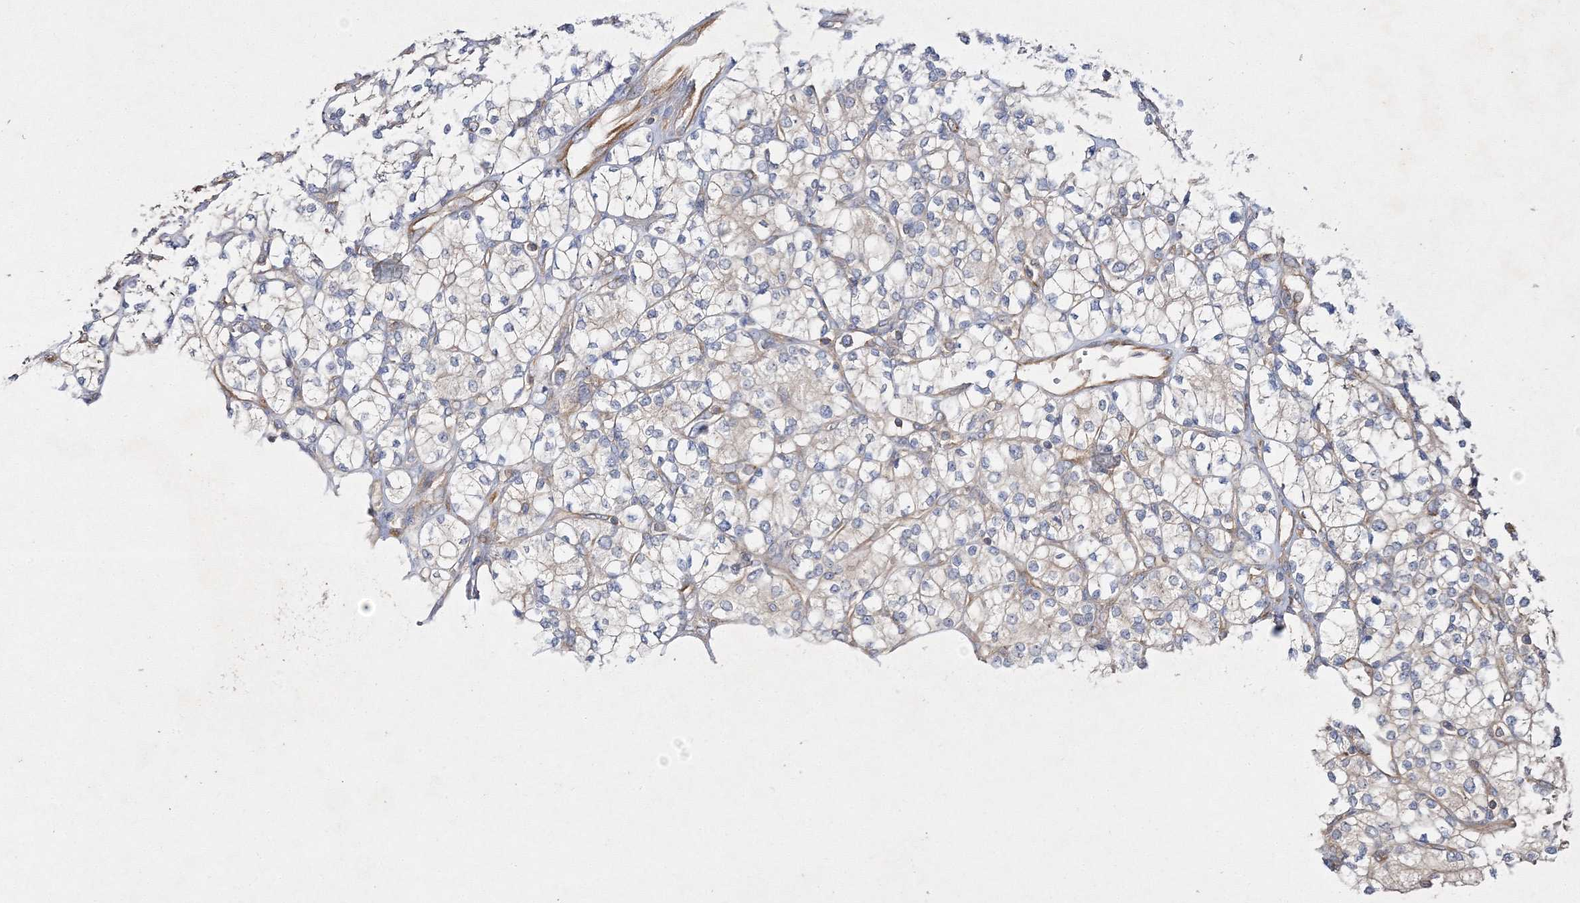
{"staining": {"intensity": "negative", "quantity": "none", "location": "none"}, "tissue": "renal cancer", "cell_type": "Tumor cells", "image_type": "cancer", "snomed": [{"axis": "morphology", "description": "Adenocarcinoma, NOS"}, {"axis": "topography", "description": "Kidney"}], "caption": "Renal cancer stained for a protein using immunohistochemistry (IHC) reveals no expression tumor cells.", "gene": "WDR37", "patient": {"sex": "male", "age": 77}}